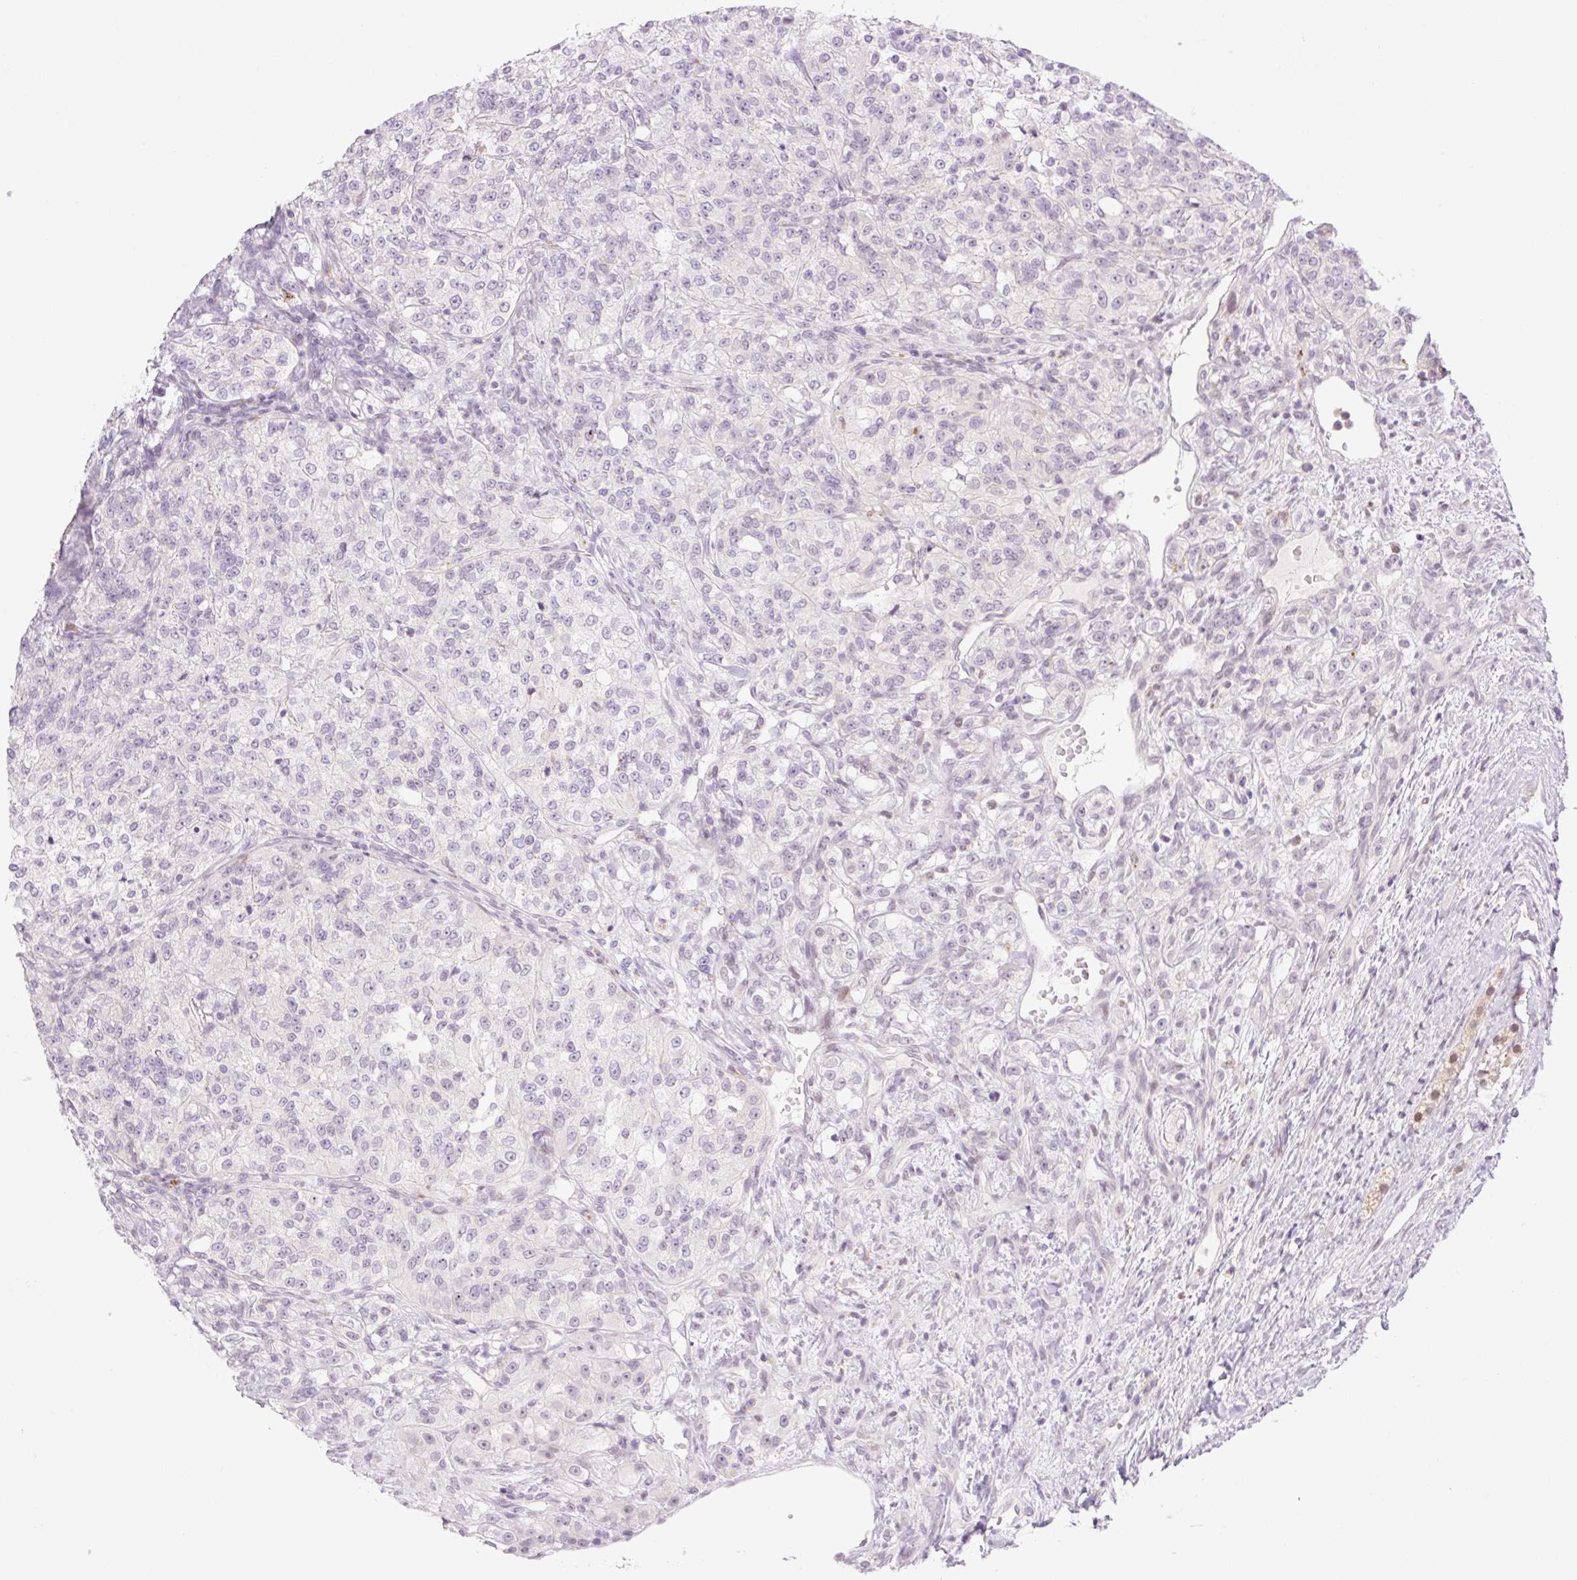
{"staining": {"intensity": "negative", "quantity": "none", "location": "none"}, "tissue": "renal cancer", "cell_type": "Tumor cells", "image_type": "cancer", "snomed": [{"axis": "morphology", "description": "Adenocarcinoma, NOS"}, {"axis": "topography", "description": "Kidney"}], "caption": "Immunohistochemistry of human renal cancer displays no staining in tumor cells.", "gene": "SPRYD4", "patient": {"sex": "female", "age": 63}}